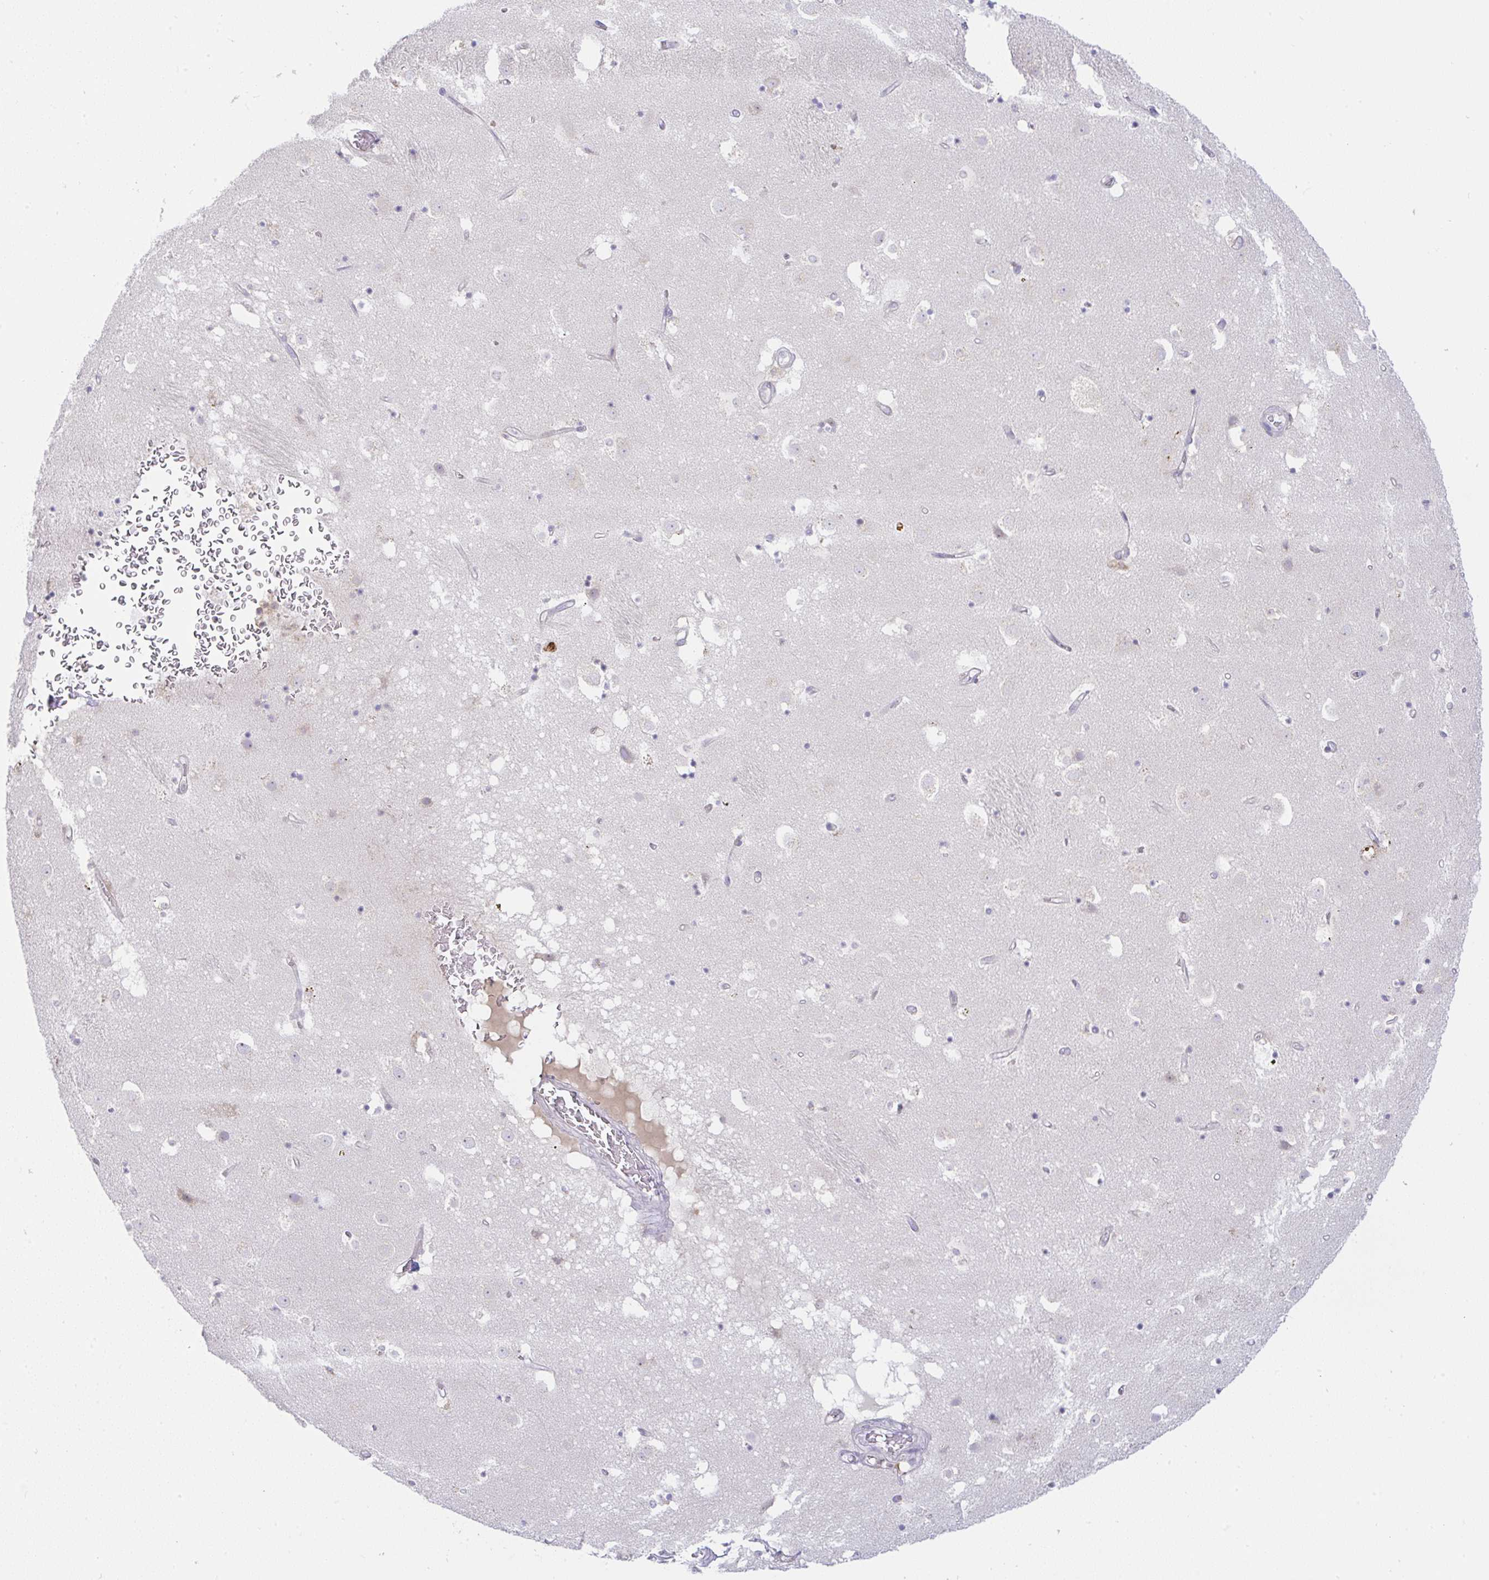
{"staining": {"intensity": "negative", "quantity": "none", "location": "none"}, "tissue": "caudate", "cell_type": "Glial cells", "image_type": "normal", "snomed": [{"axis": "morphology", "description": "Normal tissue, NOS"}, {"axis": "topography", "description": "Lateral ventricle wall"}], "caption": "Glial cells show no significant protein staining in benign caudate. (DAB (3,3'-diaminobenzidine) immunohistochemistry (IHC) with hematoxylin counter stain).", "gene": "DERL2", "patient": {"sex": "male", "age": 58}}